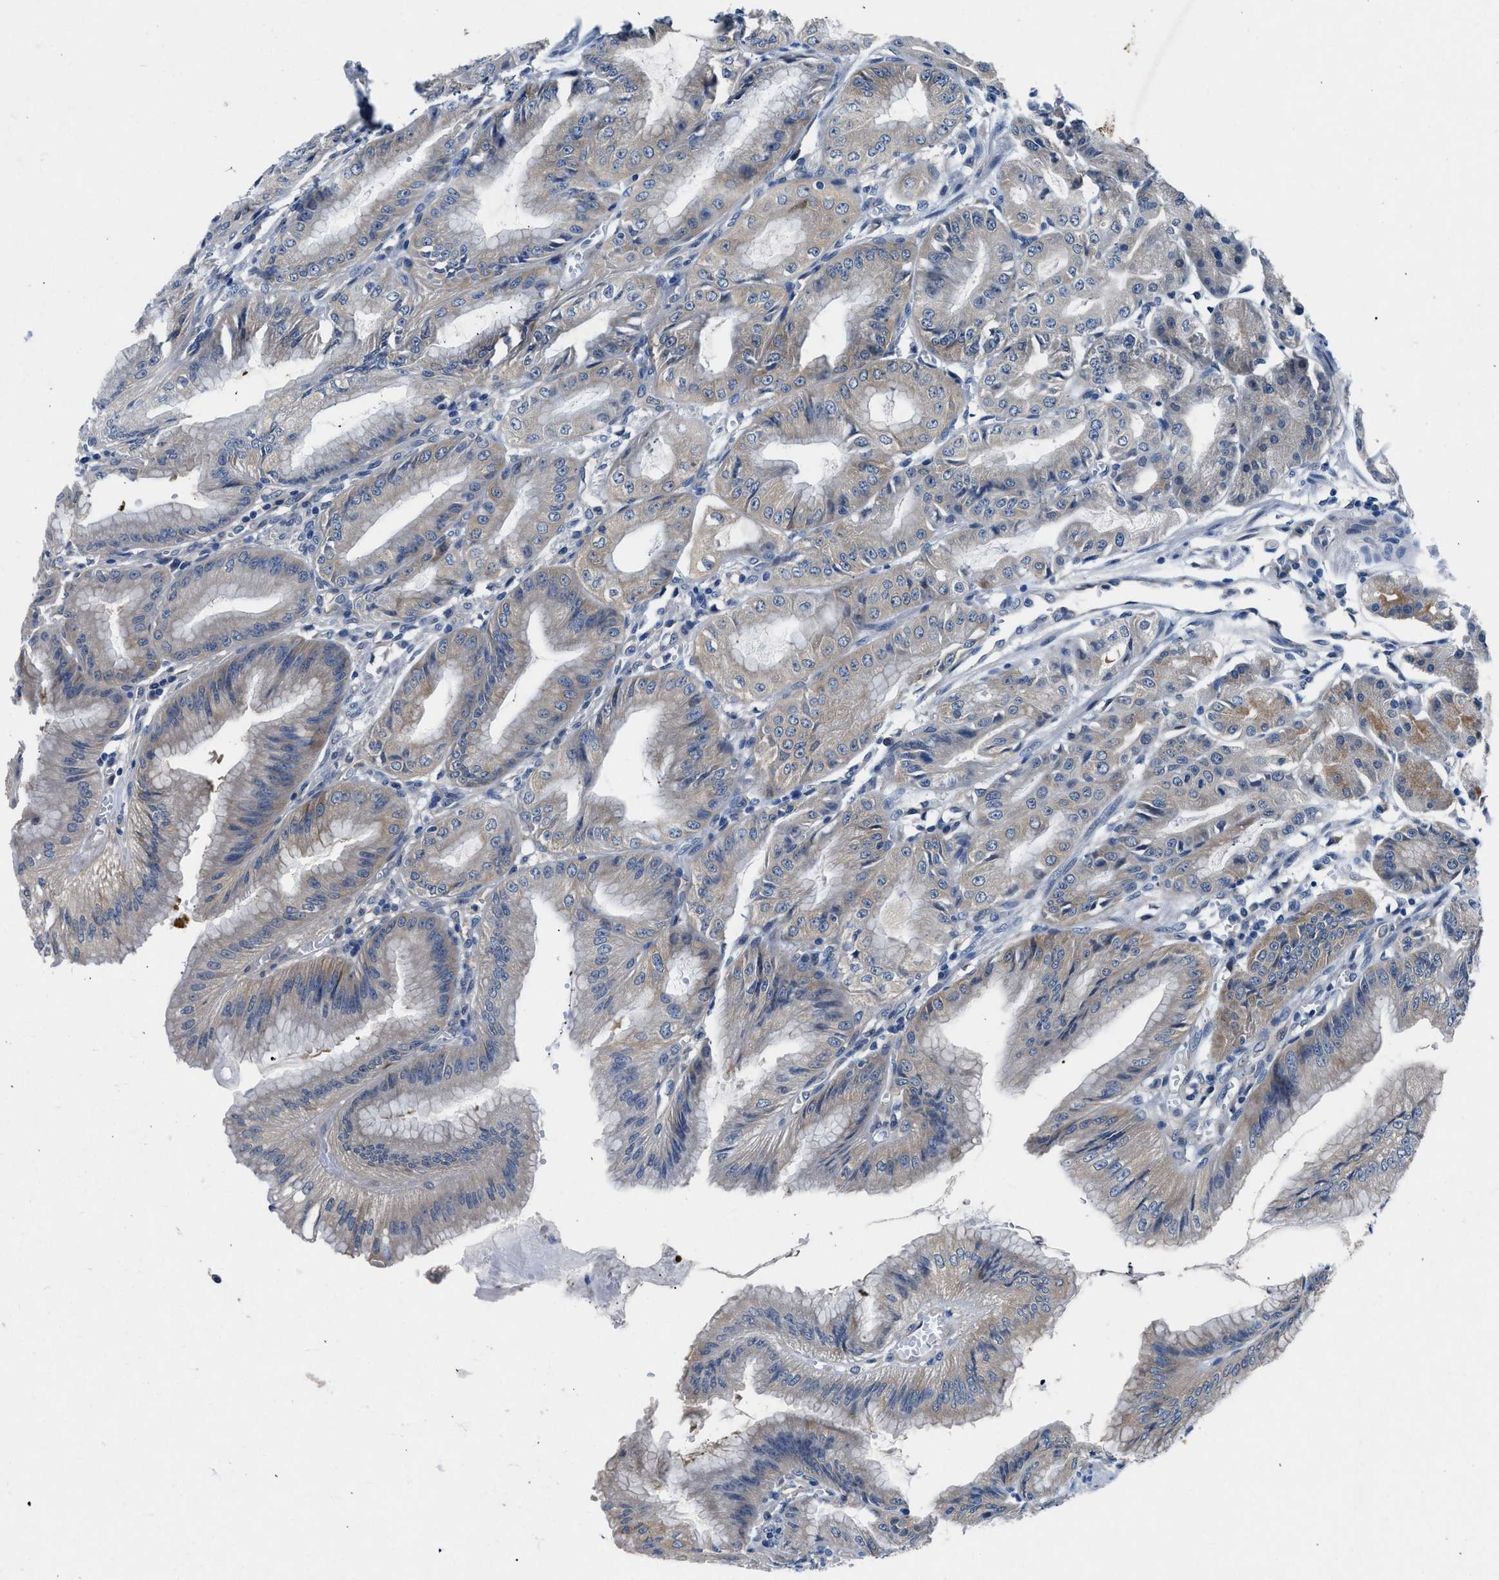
{"staining": {"intensity": "moderate", "quantity": "25%-75%", "location": "cytoplasmic/membranous"}, "tissue": "stomach", "cell_type": "Glandular cells", "image_type": "normal", "snomed": [{"axis": "morphology", "description": "Normal tissue, NOS"}, {"axis": "topography", "description": "Stomach, lower"}], "caption": "Normal stomach shows moderate cytoplasmic/membranous positivity in approximately 25%-75% of glandular cells, visualized by immunohistochemistry. The protein of interest is shown in brown color, while the nuclei are stained blue.", "gene": "COPS2", "patient": {"sex": "male", "age": 71}}